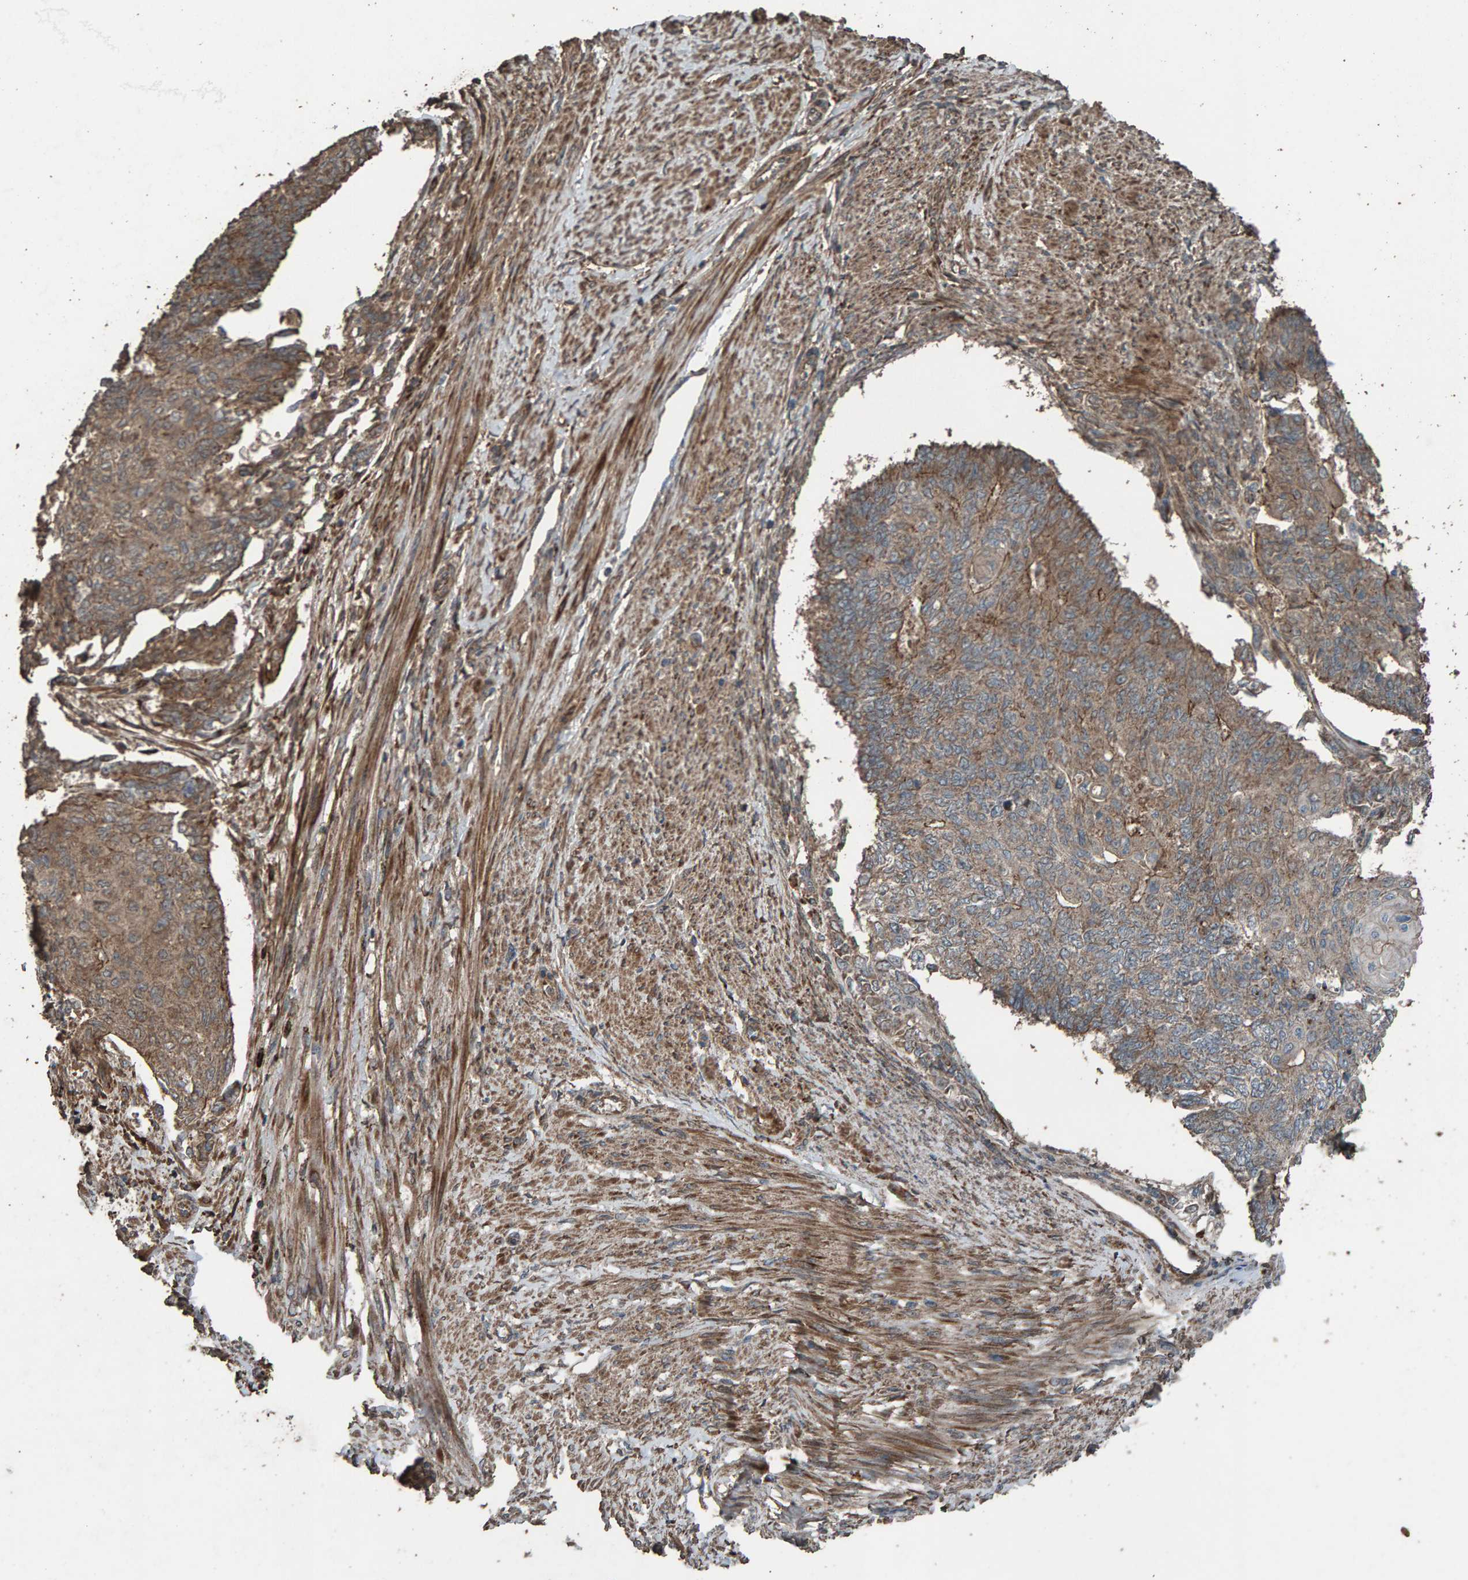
{"staining": {"intensity": "moderate", "quantity": ">75%", "location": "cytoplasmic/membranous"}, "tissue": "endometrial cancer", "cell_type": "Tumor cells", "image_type": "cancer", "snomed": [{"axis": "morphology", "description": "Adenocarcinoma, NOS"}, {"axis": "topography", "description": "Endometrium"}], "caption": "Adenocarcinoma (endometrial) tissue shows moderate cytoplasmic/membranous staining in about >75% of tumor cells, visualized by immunohistochemistry. The staining is performed using DAB (3,3'-diaminobenzidine) brown chromogen to label protein expression. The nuclei are counter-stained blue using hematoxylin.", "gene": "DUS1L", "patient": {"sex": "female", "age": 32}}